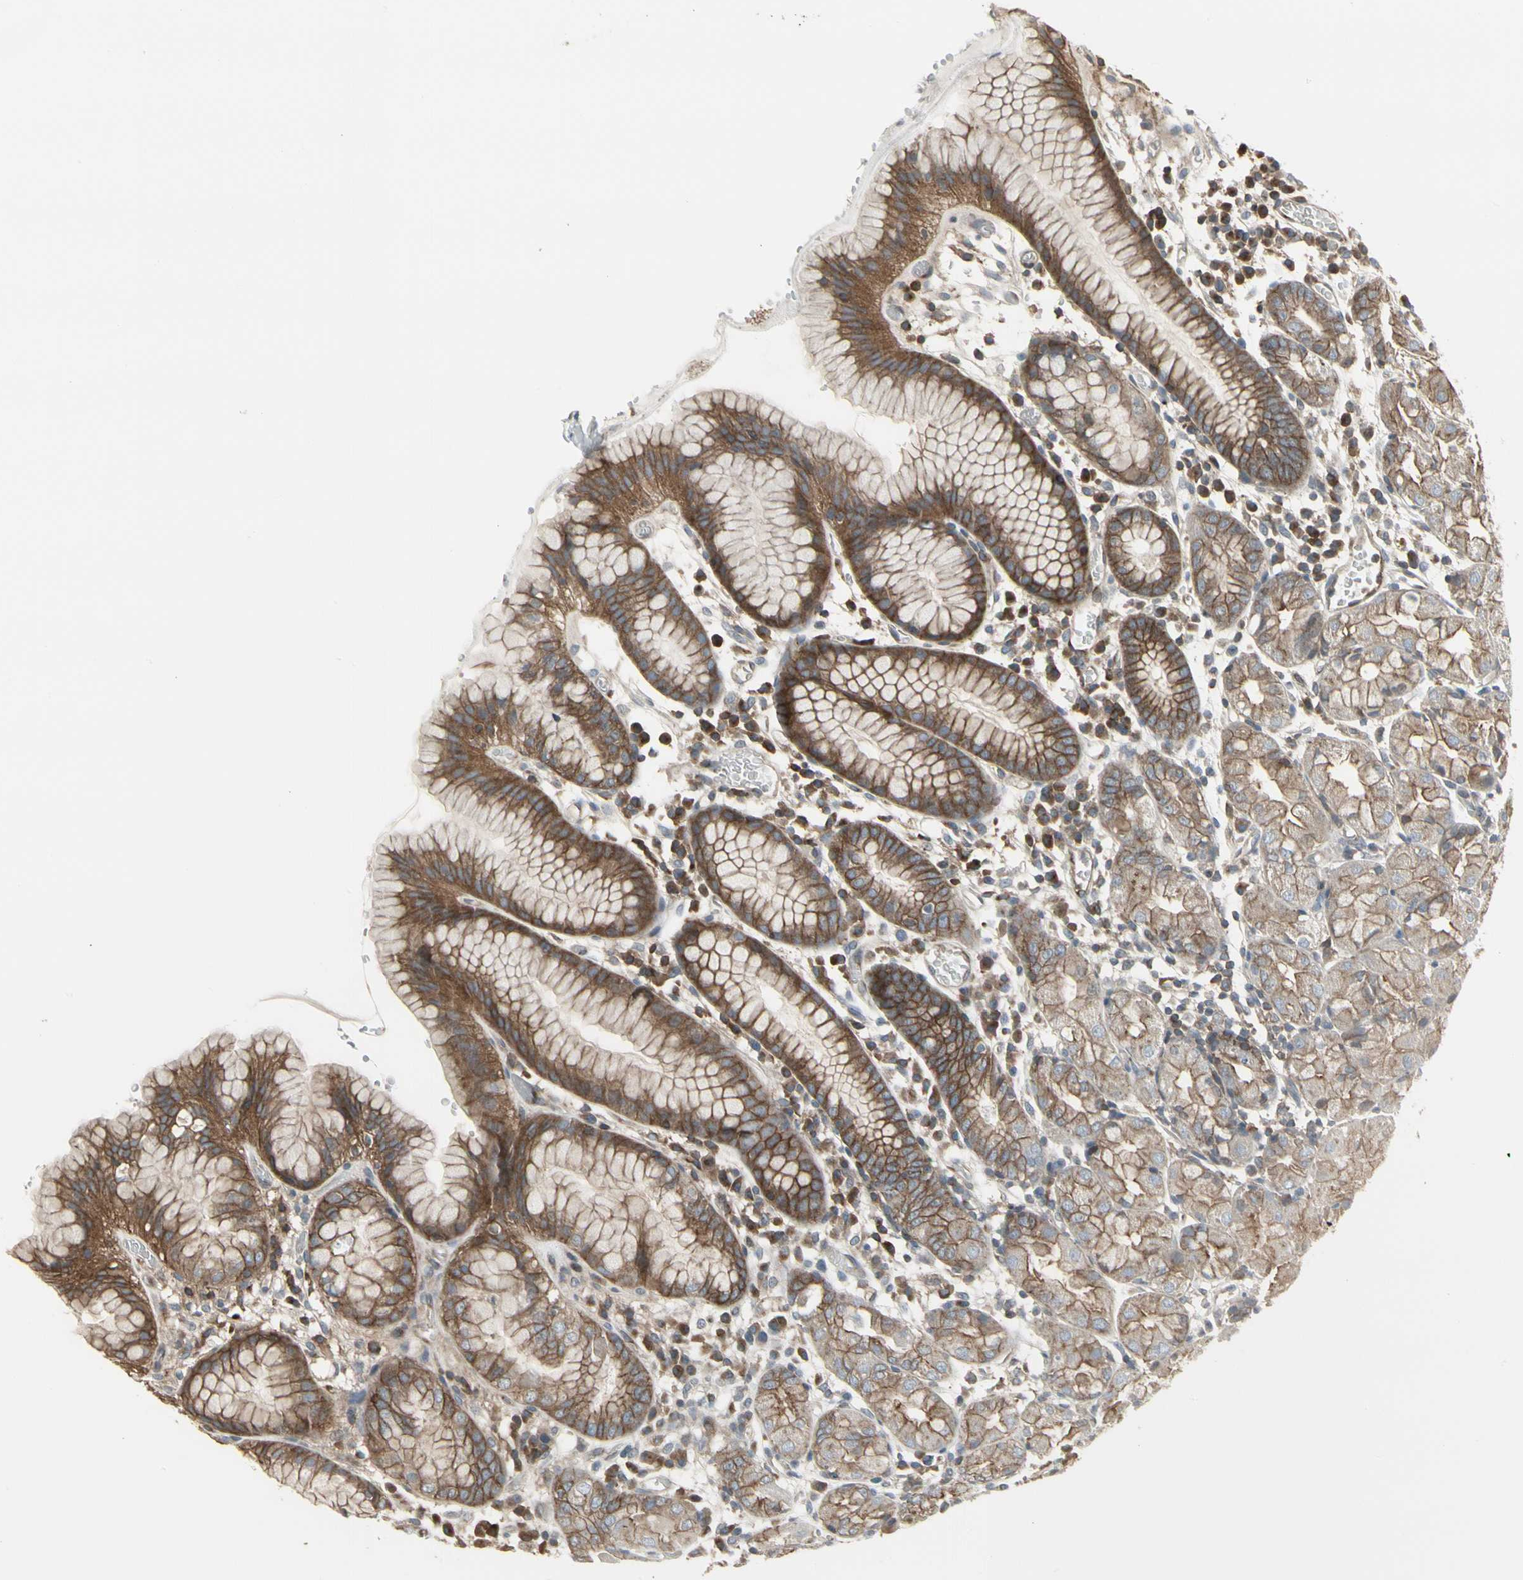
{"staining": {"intensity": "moderate", "quantity": ">75%", "location": "cytoplasmic/membranous"}, "tissue": "stomach", "cell_type": "Glandular cells", "image_type": "normal", "snomed": [{"axis": "morphology", "description": "Normal tissue, NOS"}, {"axis": "topography", "description": "Stomach"}, {"axis": "topography", "description": "Stomach, lower"}], "caption": "Immunohistochemical staining of benign stomach displays >75% levels of moderate cytoplasmic/membranous protein expression in about >75% of glandular cells. (Stains: DAB in brown, nuclei in blue, Microscopy: brightfield microscopy at high magnification).", "gene": "EPS15", "patient": {"sex": "female", "age": 75}}